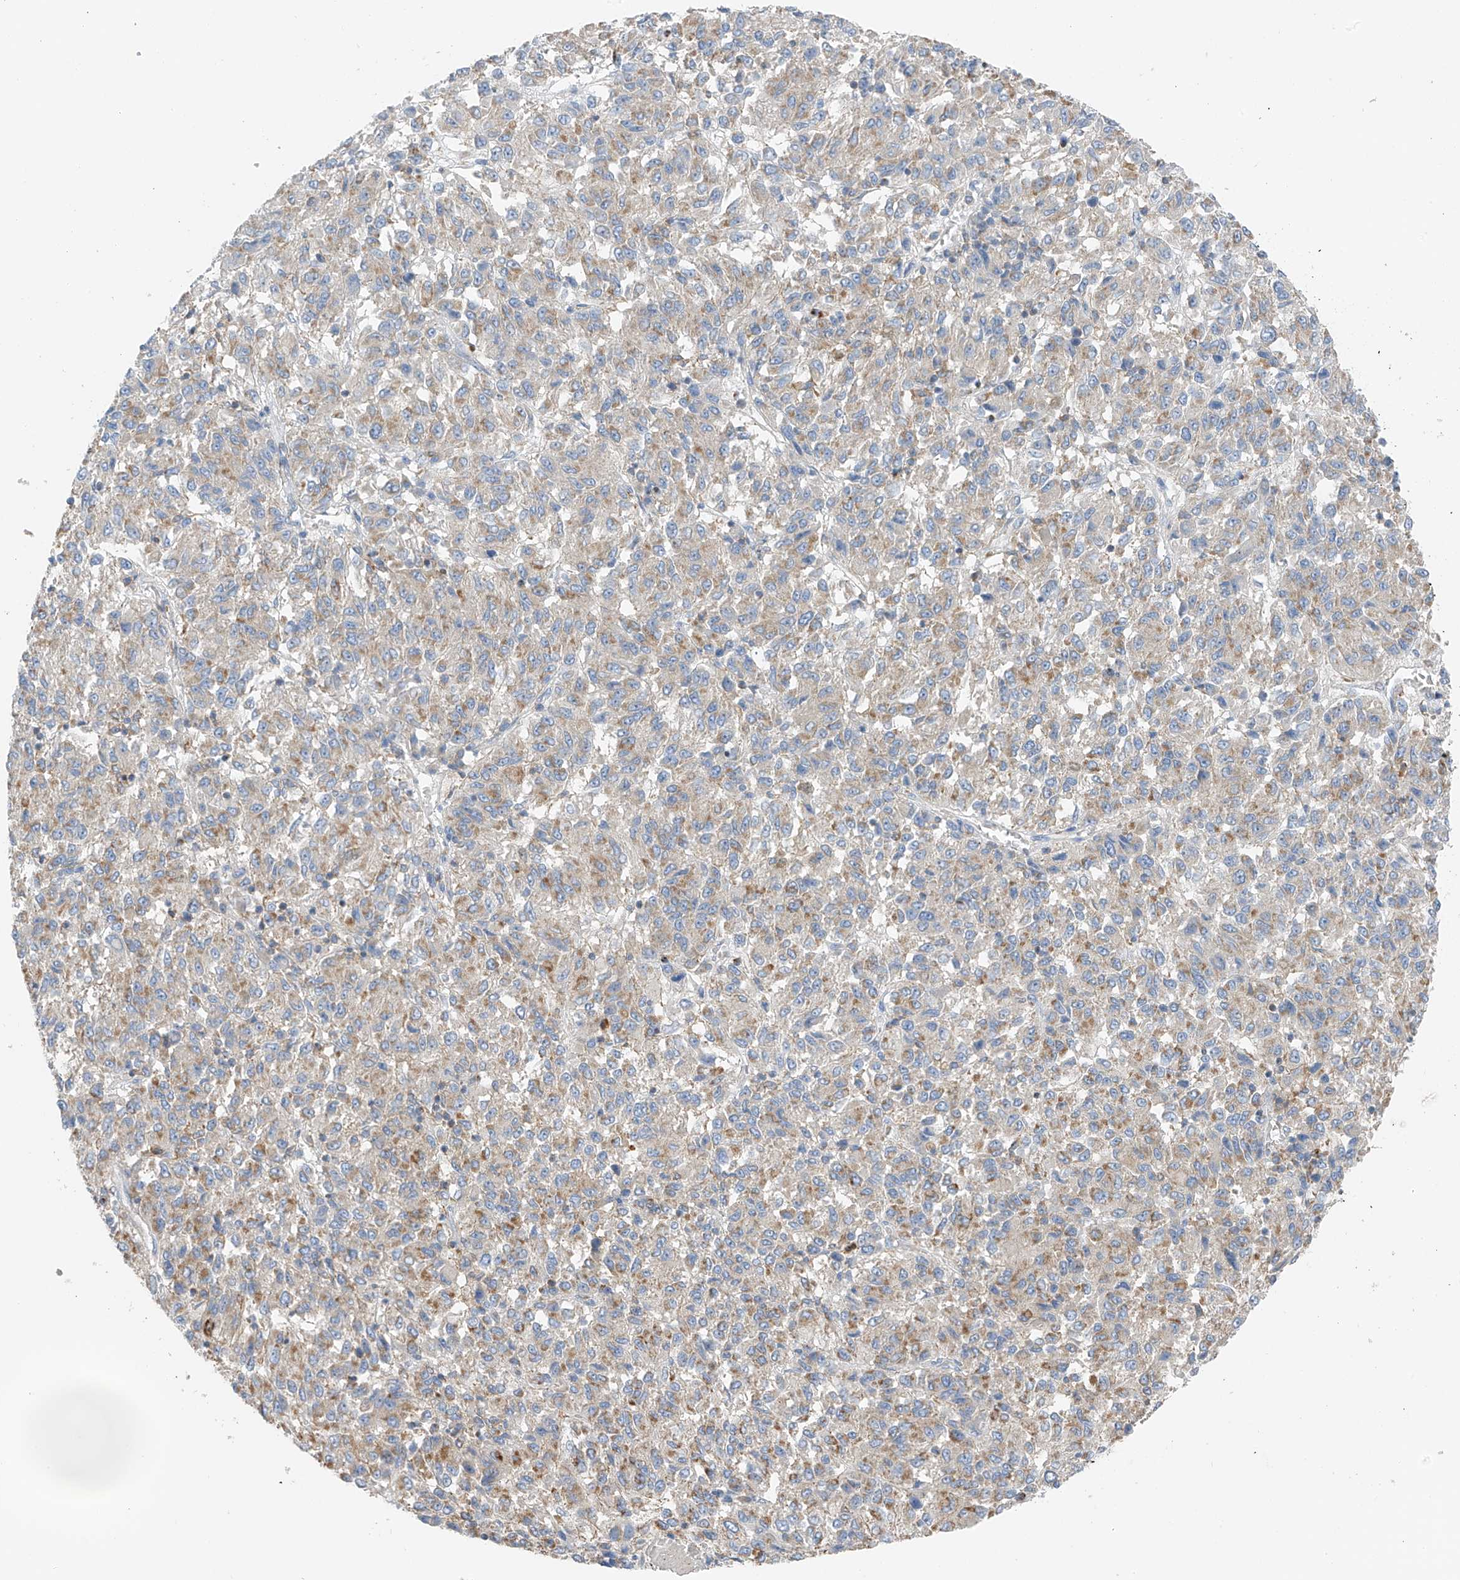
{"staining": {"intensity": "moderate", "quantity": "25%-75%", "location": "cytoplasmic/membranous"}, "tissue": "melanoma", "cell_type": "Tumor cells", "image_type": "cancer", "snomed": [{"axis": "morphology", "description": "Malignant melanoma, Metastatic site"}, {"axis": "topography", "description": "Lung"}], "caption": "DAB (3,3'-diaminobenzidine) immunohistochemical staining of malignant melanoma (metastatic site) demonstrates moderate cytoplasmic/membranous protein positivity in approximately 25%-75% of tumor cells.", "gene": "NALCN", "patient": {"sex": "male", "age": 64}}